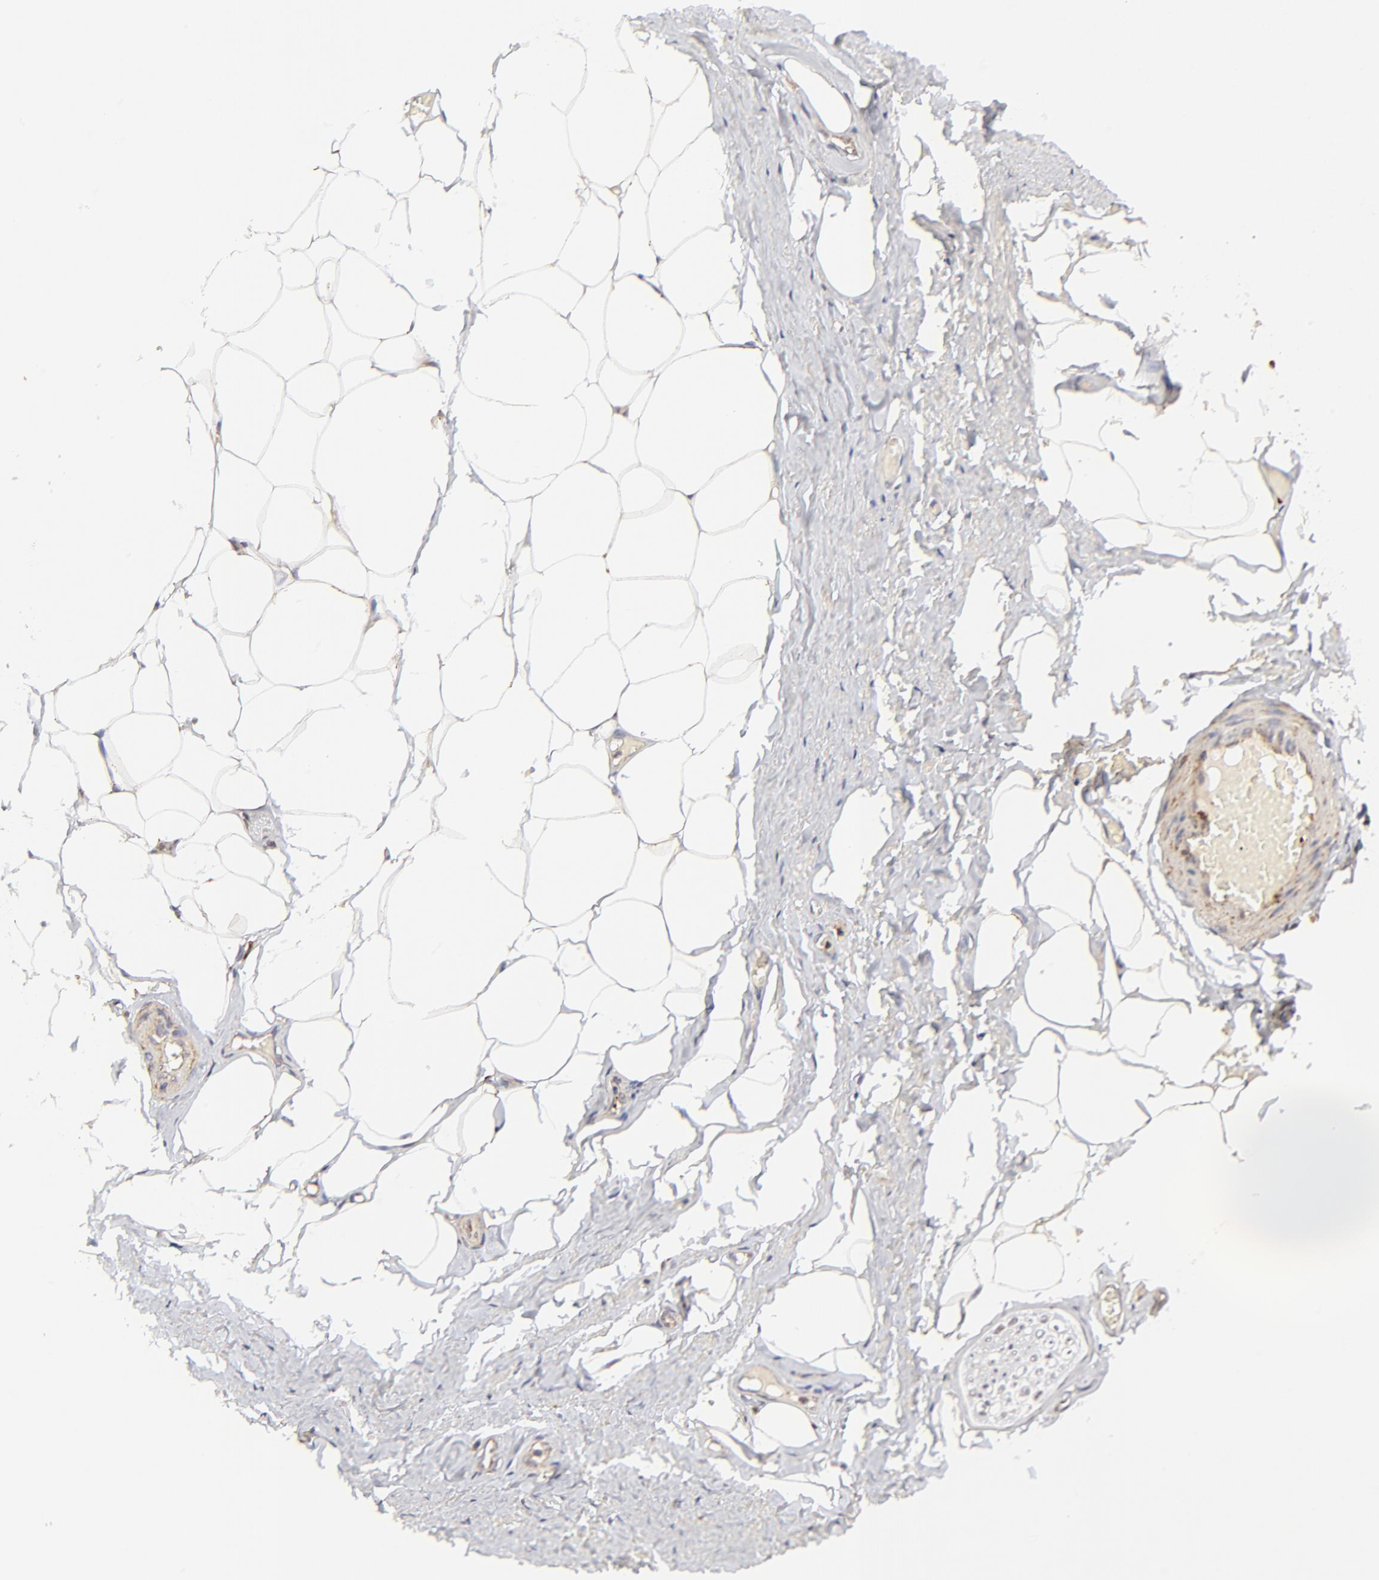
{"staining": {"intensity": "weak", "quantity": ">75%", "location": "cytoplasmic/membranous"}, "tissue": "adipose tissue", "cell_type": "Adipocytes", "image_type": "normal", "snomed": [{"axis": "morphology", "description": "Normal tissue, NOS"}, {"axis": "topography", "description": "Soft tissue"}, {"axis": "topography", "description": "Peripheral nerve tissue"}], "caption": "Immunohistochemistry photomicrograph of normal adipose tissue stained for a protein (brown), which reveals low levels of weak cytoplasmic/membranous positivity in approximately >75% of adipocytes.", "gene": "MAP2K7", "patient": {"sex": "female", "age": 68}}